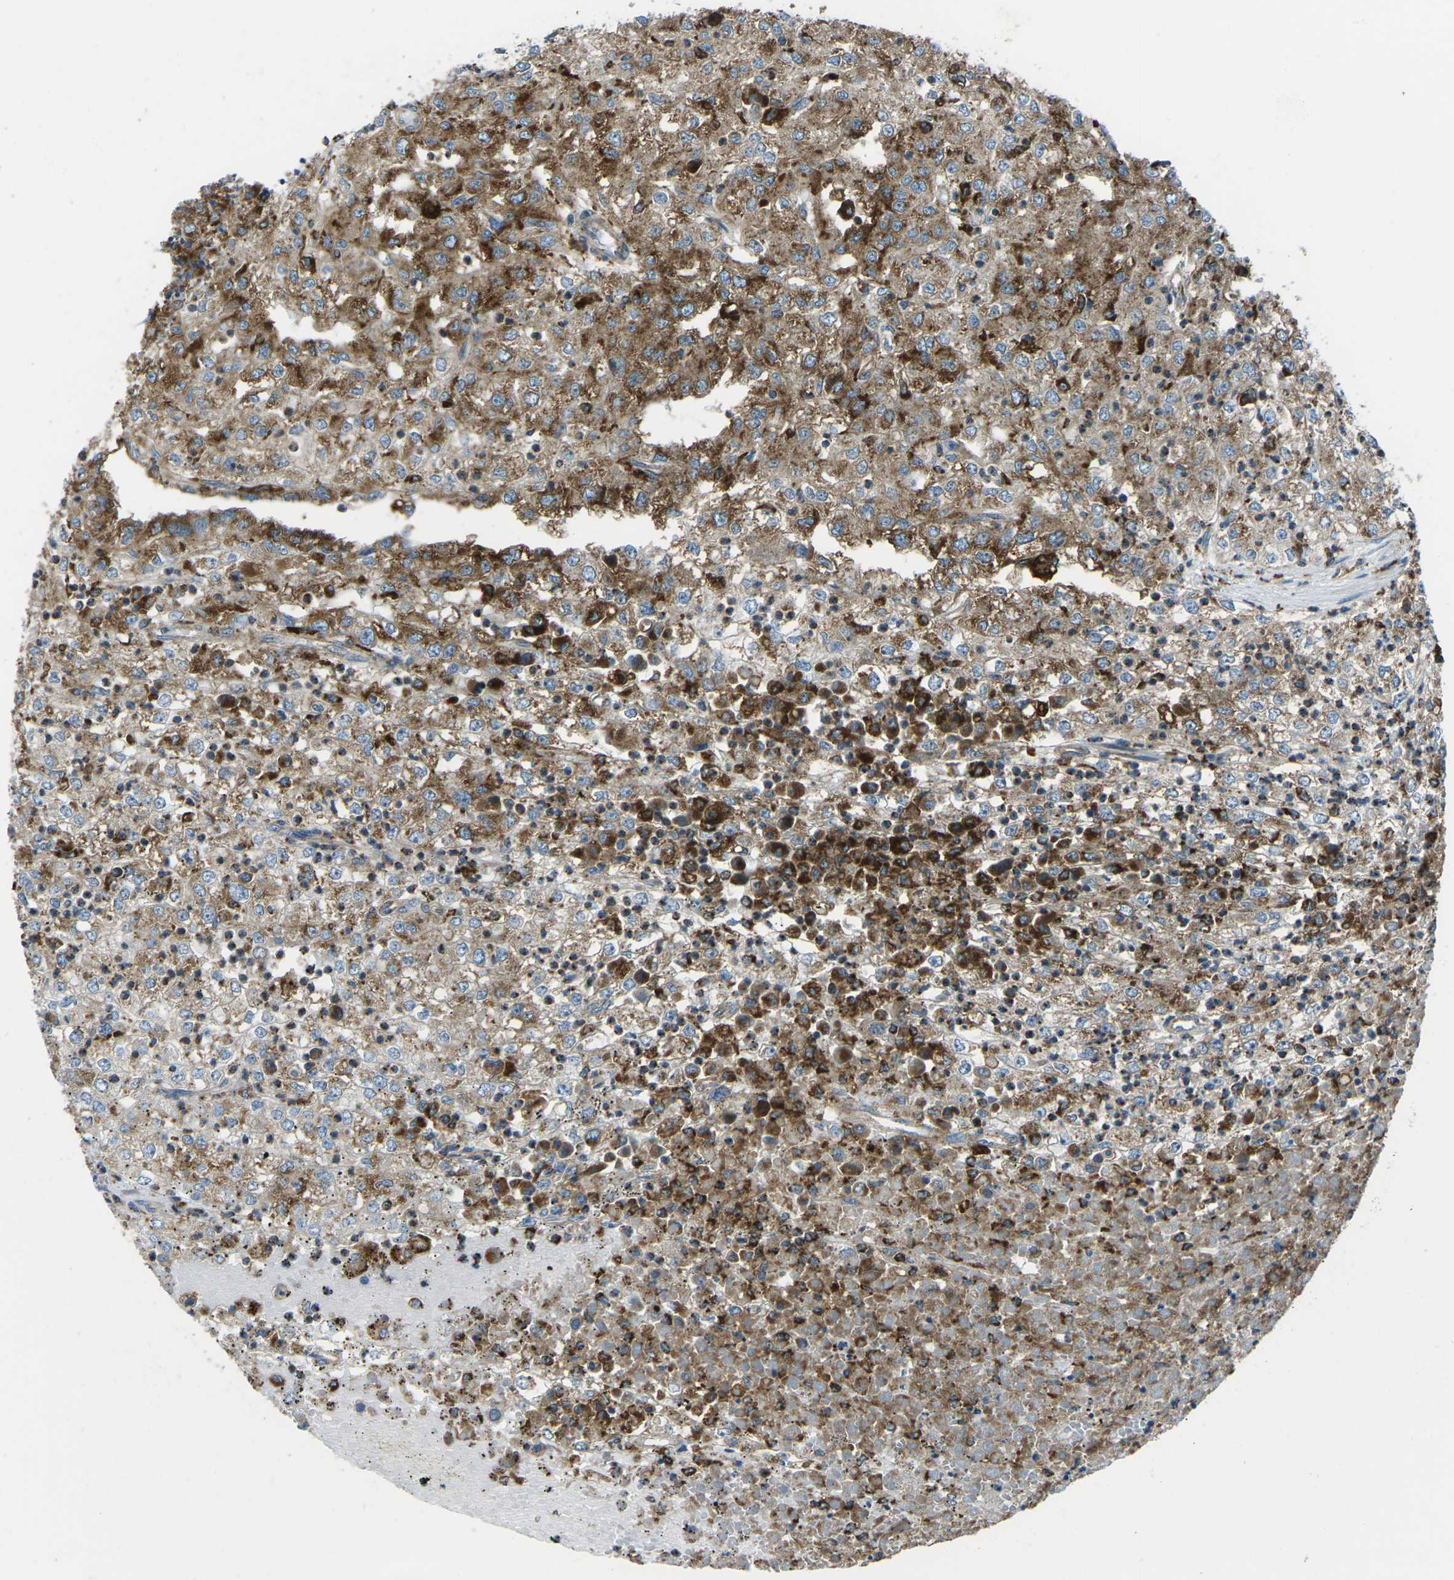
{"staining": {"intensity": "strong", "quantity": "25%-75%", "location": "cytoplasmic/membranous"}, "tissue": "renal cancer", "cell_type": "Tumor cells", "image_type": "cancer", "snomed": [{"axis": "morphology", "description": "Adenocarcinoma, NOS"}, {"axis": "topography", "description": "Kidney"}], "caption": "Renal cancer (adenocarcinoma) stained for a protein demonstrates strong cytoplasmic/membranous positivity in tumor cells.", "gene": "CDK17", "patient": {"sex": "female", "age": 54}}